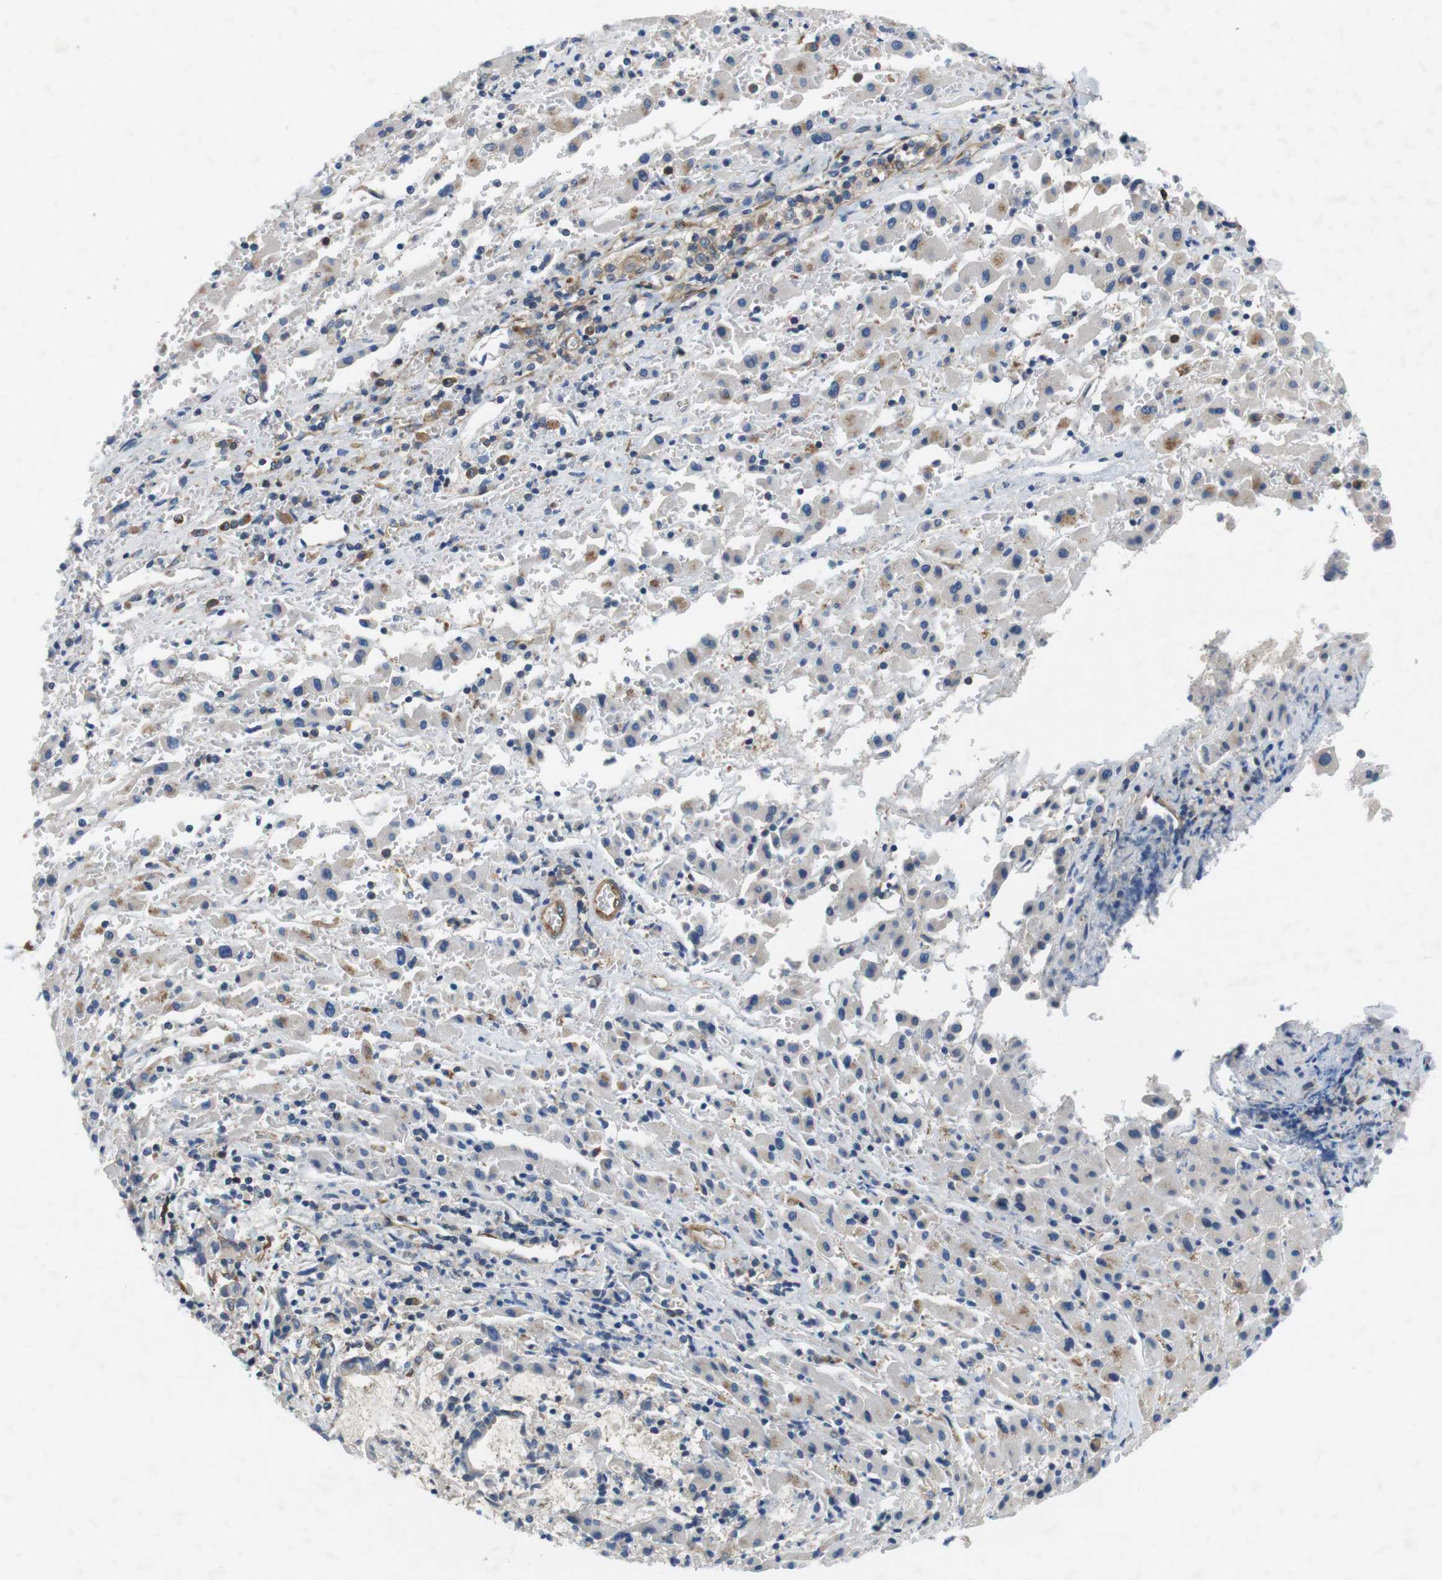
{"staining": {"intensity": "negative", "quantity": "none", "location": "none"}, "tissue": "liver cancer", "cell_type": "Tumor cells", "image_type": "cancer", "snomed": [{"axis": "morphology", "description": "Cholangiocarcinoma"}, {"axis": "topography", "description": "Liver"}], "caption": "Cholangiocarcinoma (liver) stained for a protein using immunohistochemistry (IHC) reveals no staining tumor cells.", "gene": "DCLK1", "patient": {"sex": "male", "age": 57}}